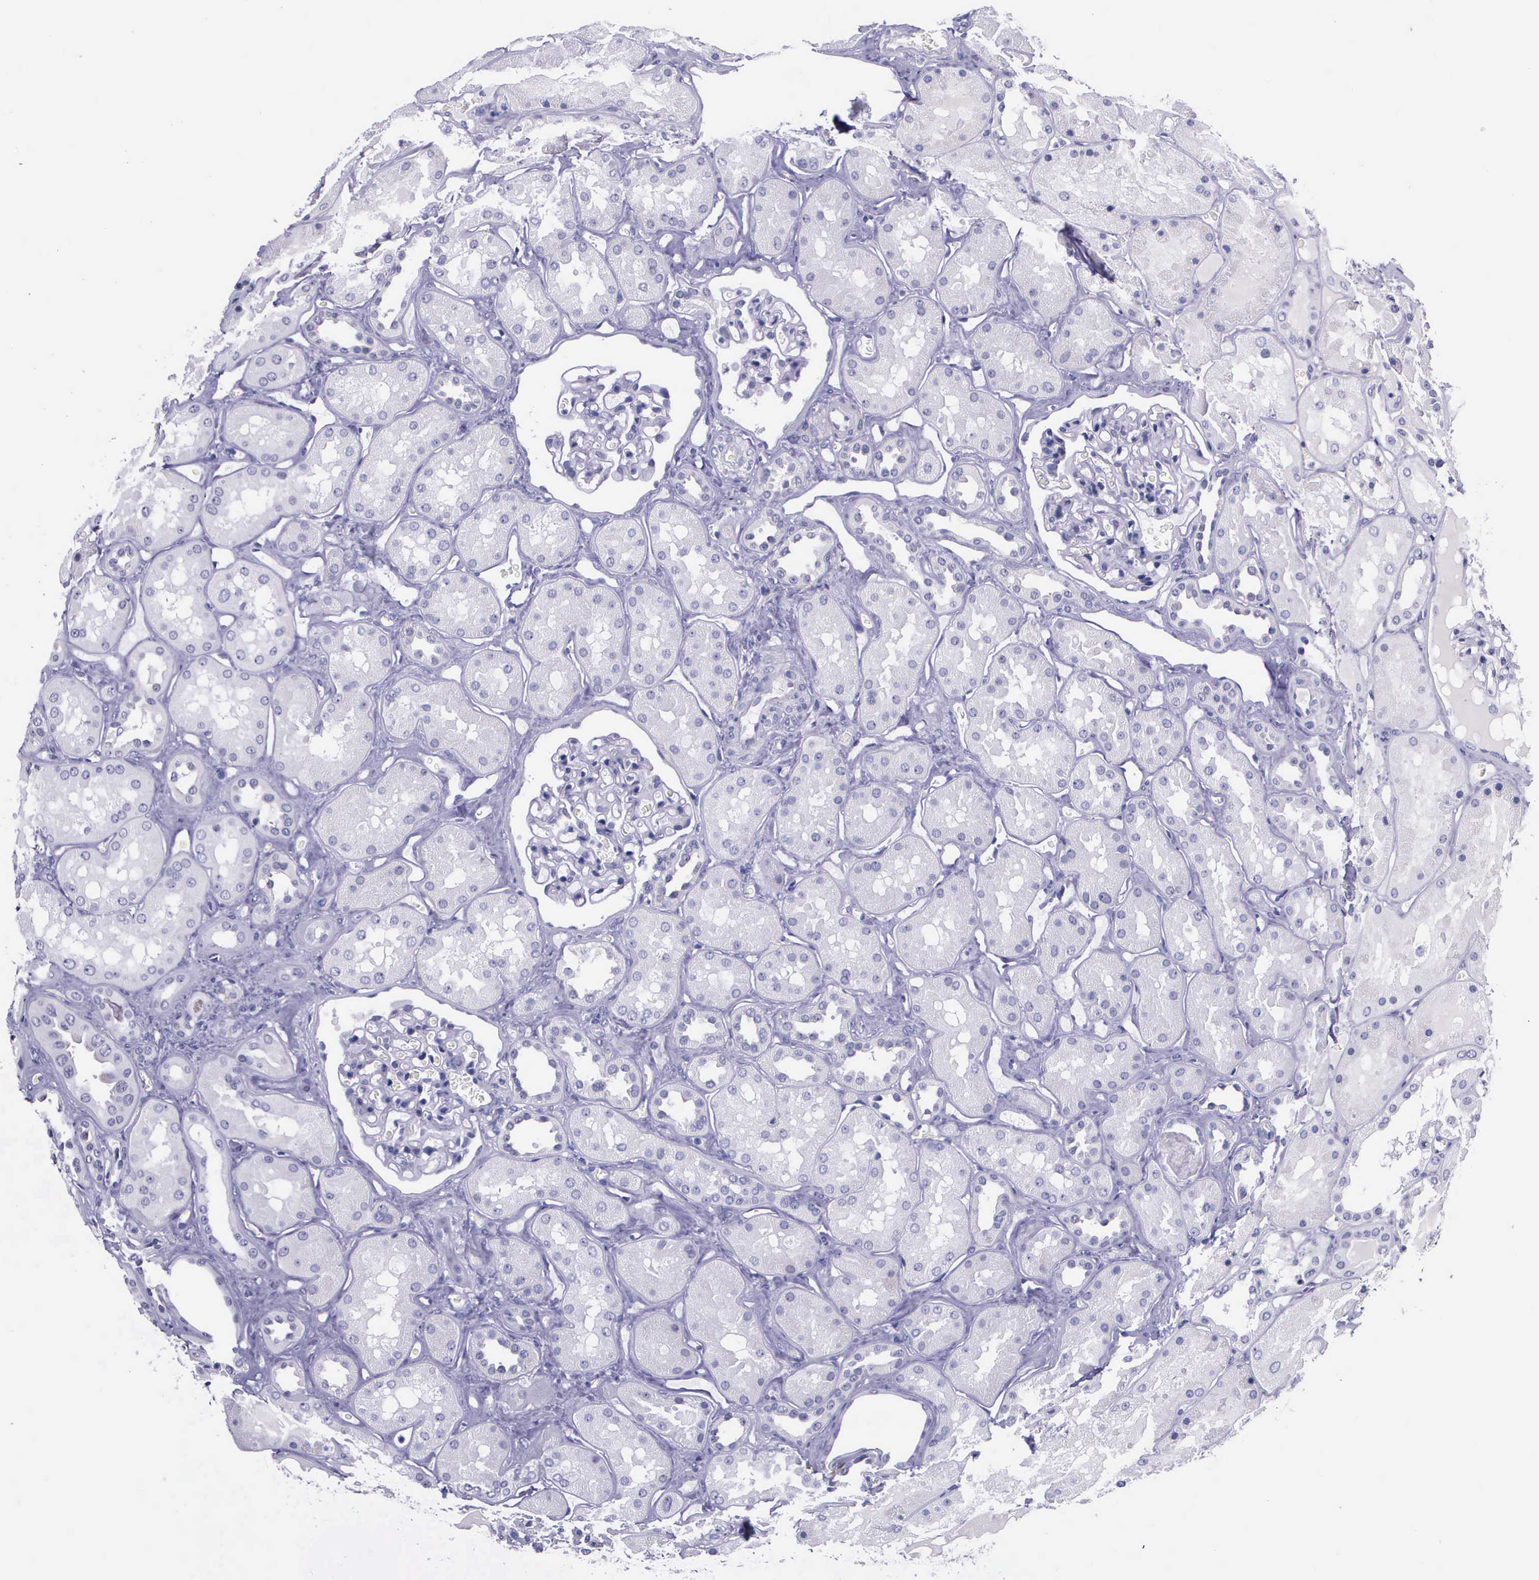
{"staining": {"intensity": "negative", "quantity": "none", "location": "none"}, "tissue": "kidney", "cell_type": "Cells in glomeruli", "image_type": "normal", "snomed": [{"axis": "morphology", "description": "Normal tissue, NOS"}, {"axis": "topography", "description": "Kidney"}, {"axis": "topography", "description": "Urinary bladder"}], "caption": "IHC image of unremarkable kidney: human kidney stained with DAB (3,3'-diaminobenzidine) reveals no significant protein positivity in cells in glomeruli. (DAB (3,3'-diaminobenzidine) immunohistochemistry with hematoxylin counter stain).", "gene": "AHNAK2", "patient": {"sex": "male", "age": 64}}